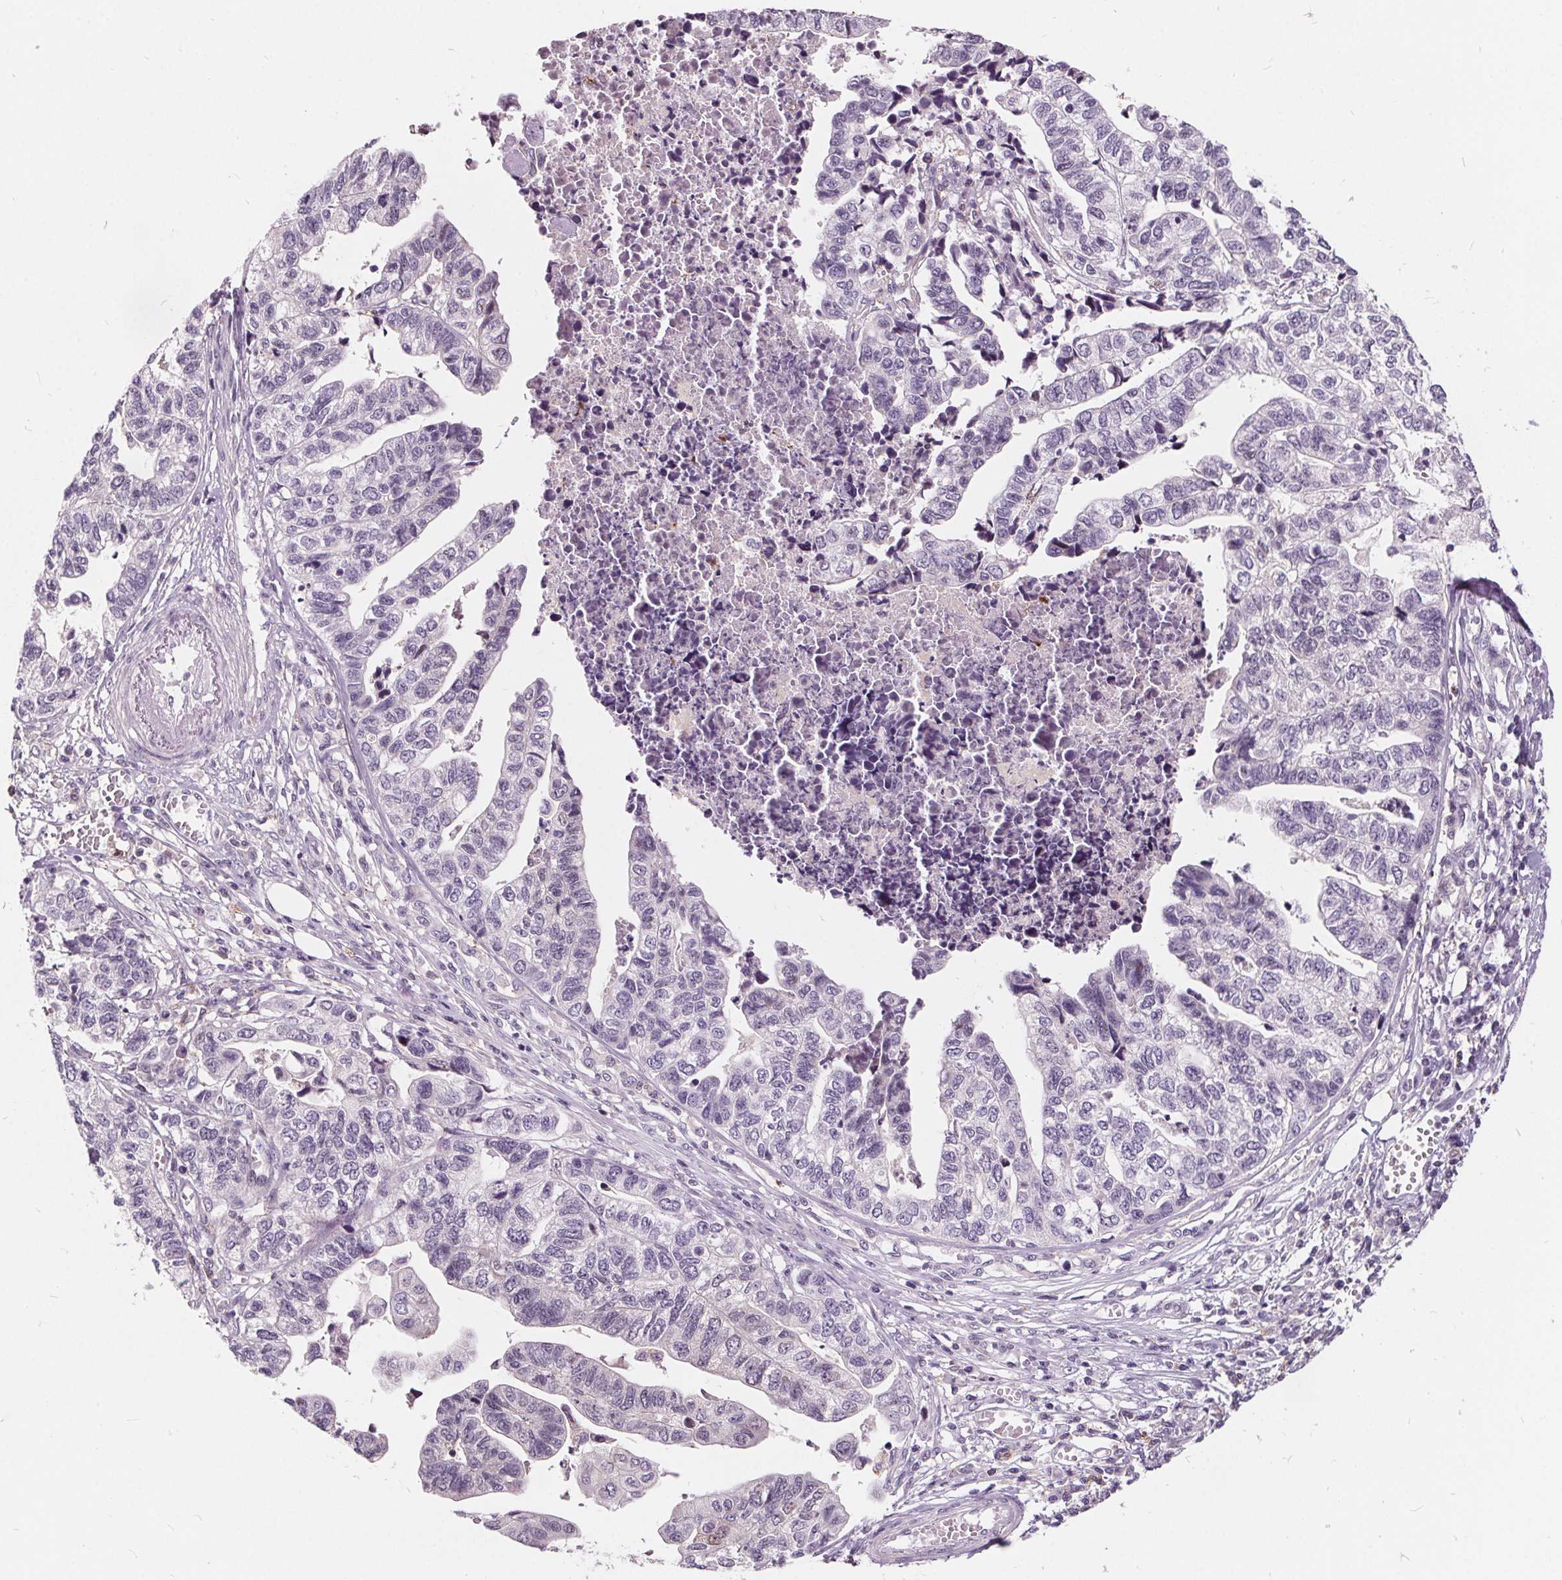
{"staining": {"intensity": "negative", "quantity": "none", "location": "none"}, "tissue": "stomach cancer", "cell_type": "Tumor cells", "image_type": "cancer", "snomed": [{"axis": "morphology", "description": "Adenocarcinoma, NOS"}, {"axis": "topography", "description": "Stomach, upper"}], "caption": "There is no significant expression in tumor cells of stomach cancer (adenocarcinoma). (DAB immunohistochemistry, high magnification).", "gene": "HAAO", "patient": {"sex": "female", "age": 67}}